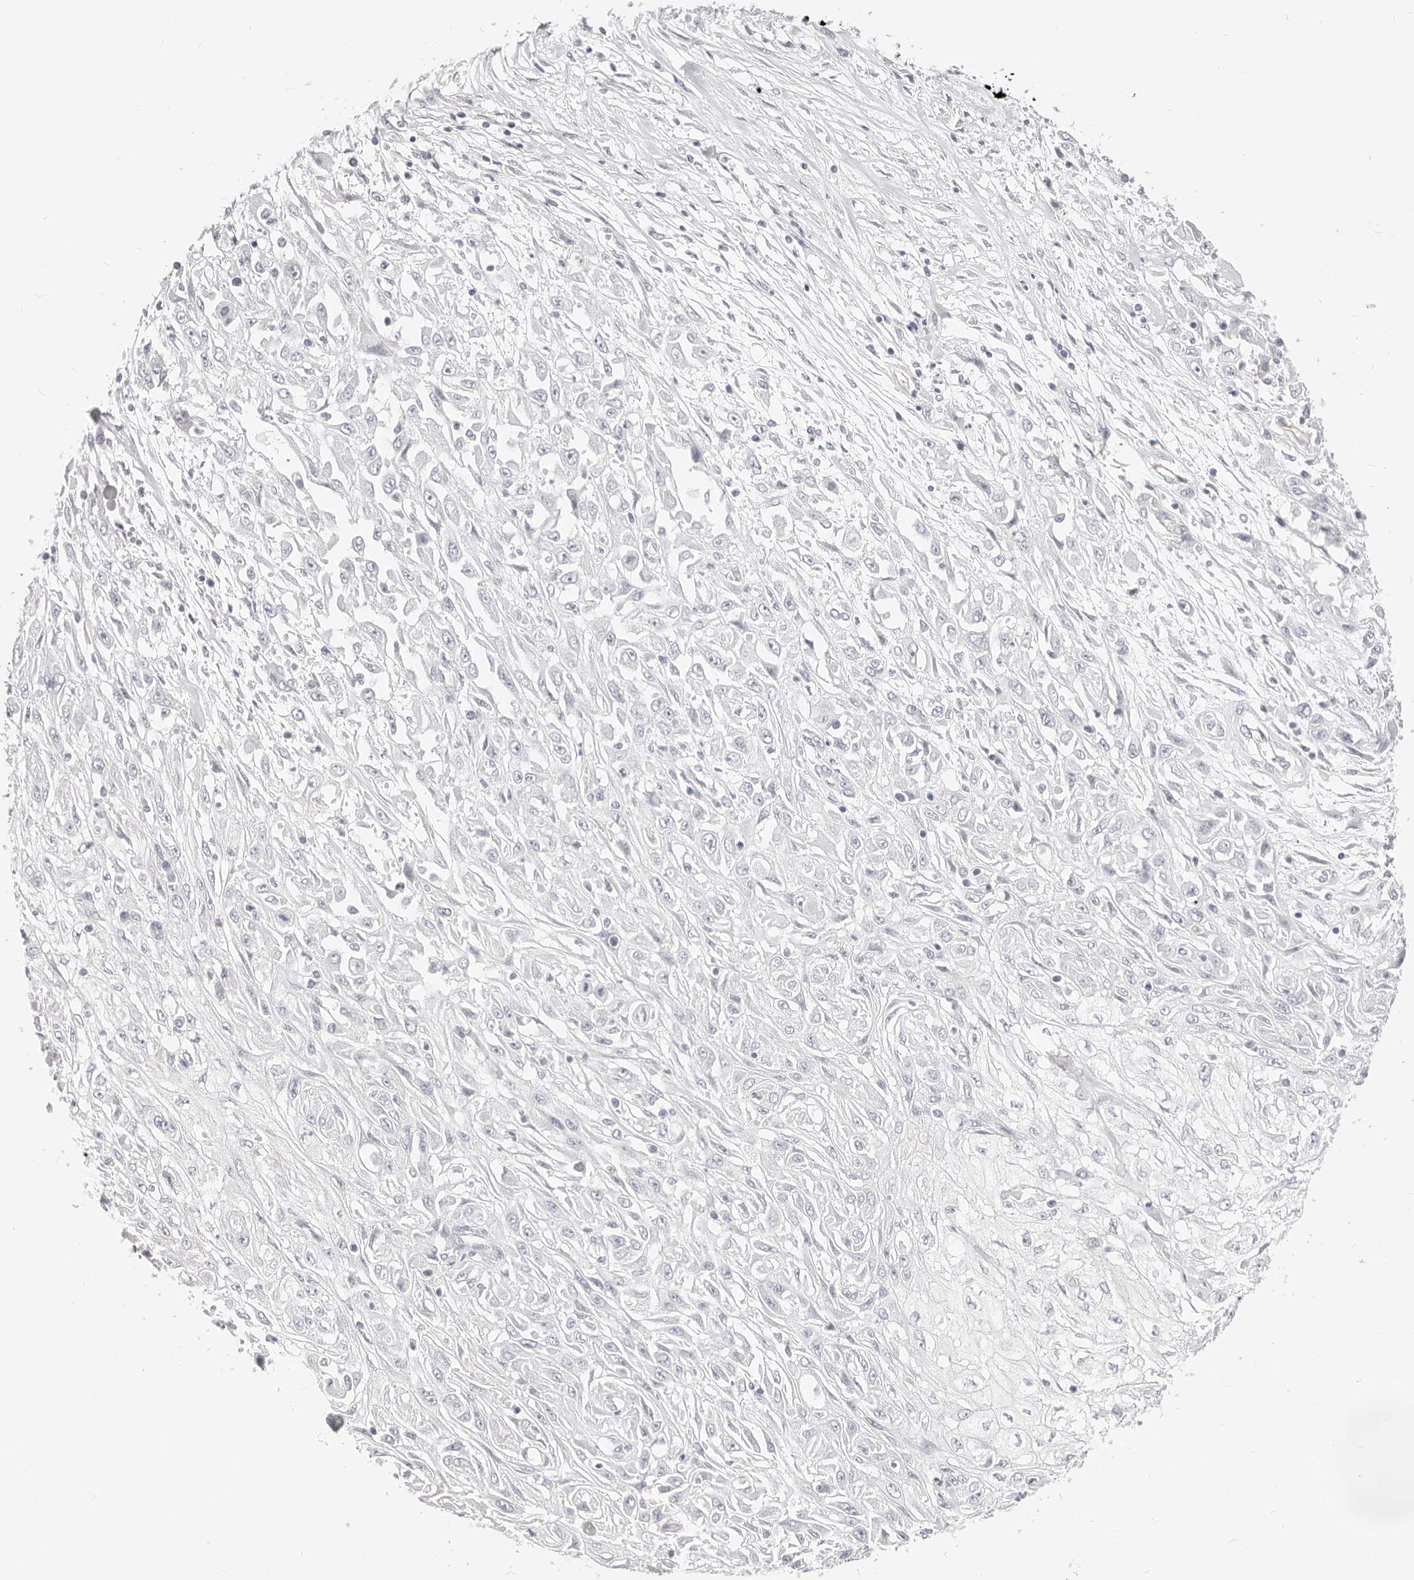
{"staining": {"intensity": "negative", "quantity": "none", "location": "none"}, "tissue": "skin cancer", "cell_type": "Tumor cells", "image_type": "cancer", "snomed": [{"axis": "morphology", "description": "Squamous cell carcinoma, NOS"}, {"axis": "morphology", "description": "Squamous cell carcinoma, metastatic, NOS"}, {"axis": "topography", "description": "Skin"}, {"axis": "topography", "description": "Lymph node"}], "caption": "DAB (3,3'-diaminobenzidine) immunohistochemical staining of human skin cancer exhibits no significant staining in tumor cells.", "gene": "DTNBP1", "patient": {"sex": "male", "age": 75}}